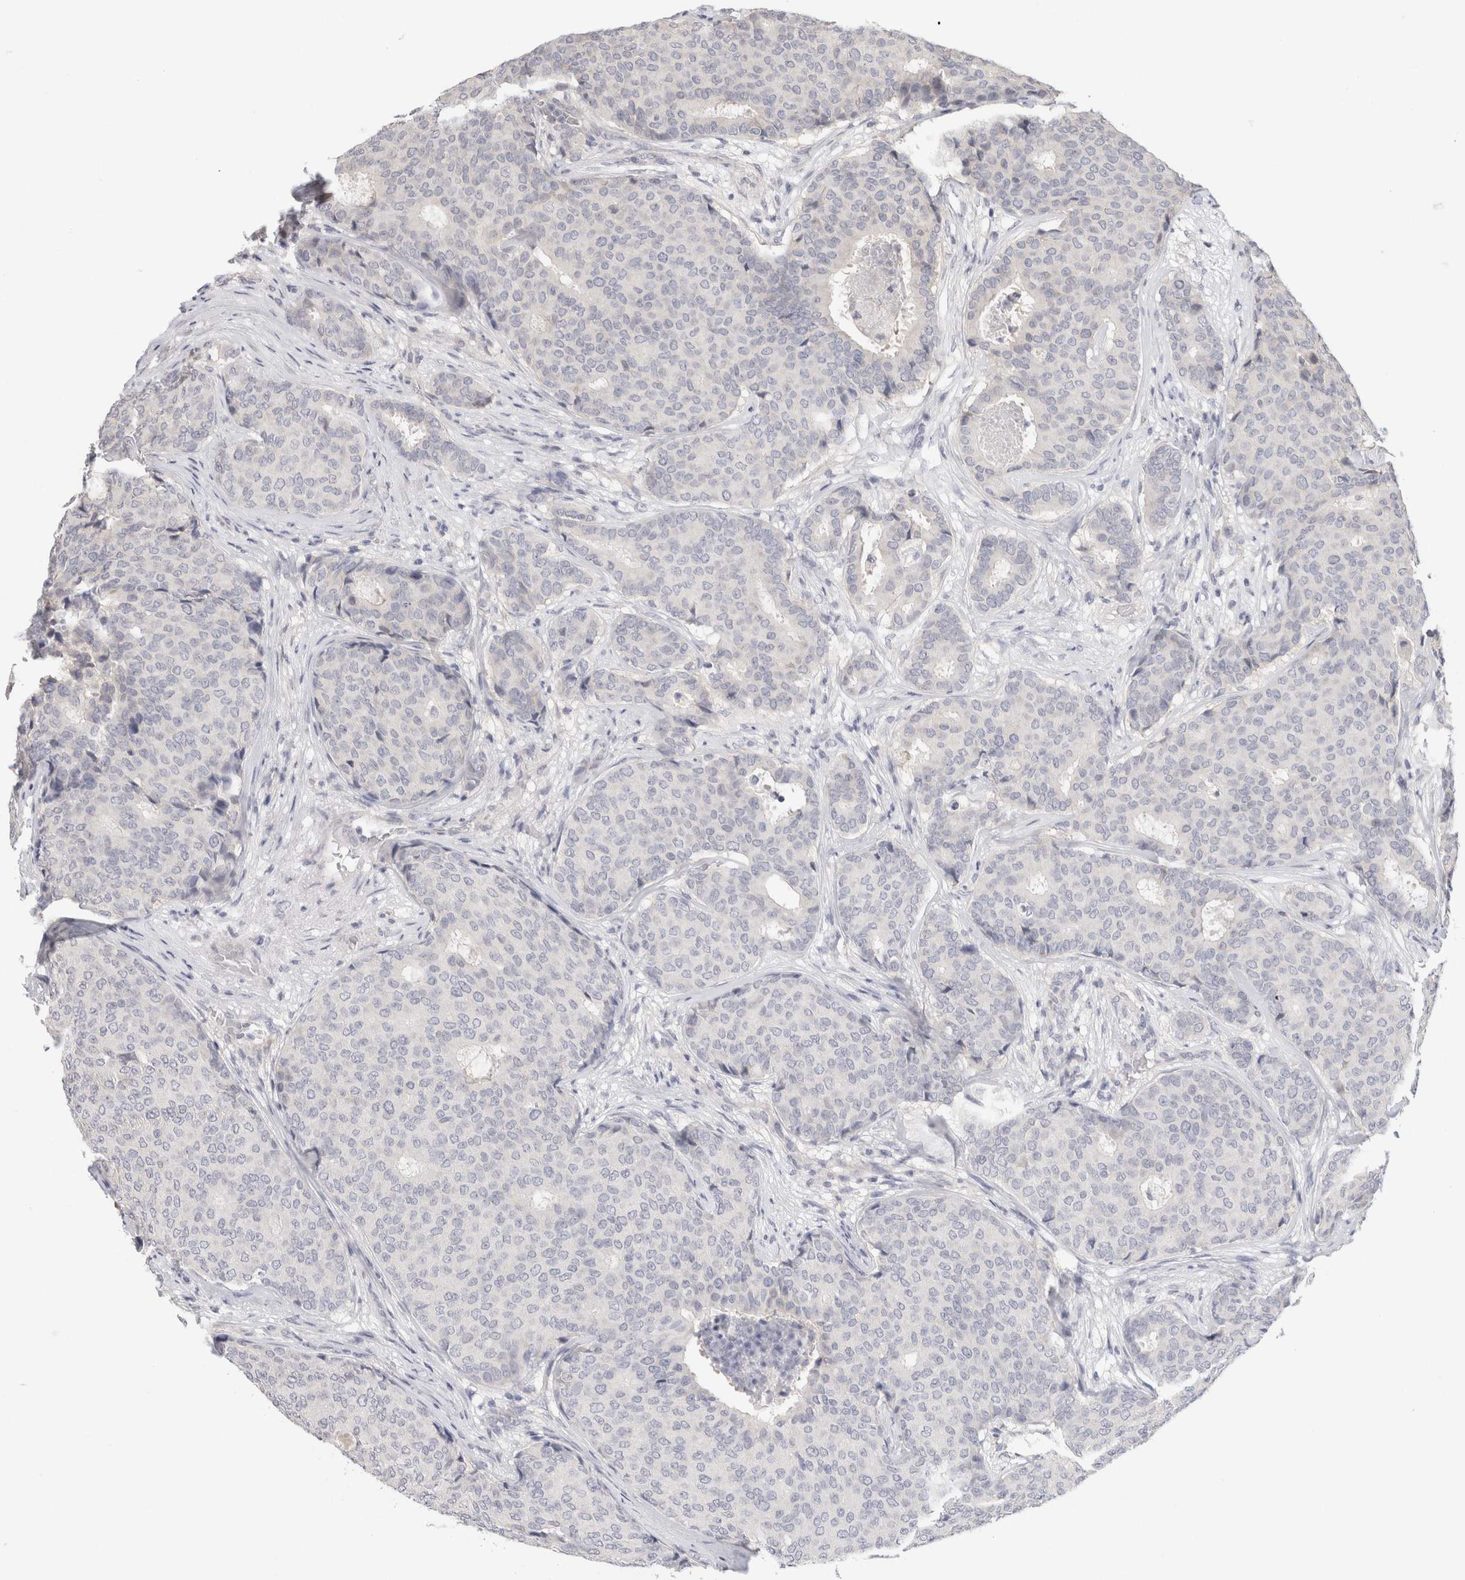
{"staining": {"intensity": "negative", "quantity": "none", "location": "none"}, "tissue": "breast cancer", "cell_type": "Tumor cells", "image_type": "cancer", "snomed": [{"axis": "morphology", "description": "Duct carcinoma"}, {"axis": "topography", "description": "Breast"}], "caption": "Intraductal carcinoma (breast) was stained to show a protein in brown. There is no significant expression in tumor cells.", "gene": "CHRM4", "patient": {"sex": "female", "age": 75}}